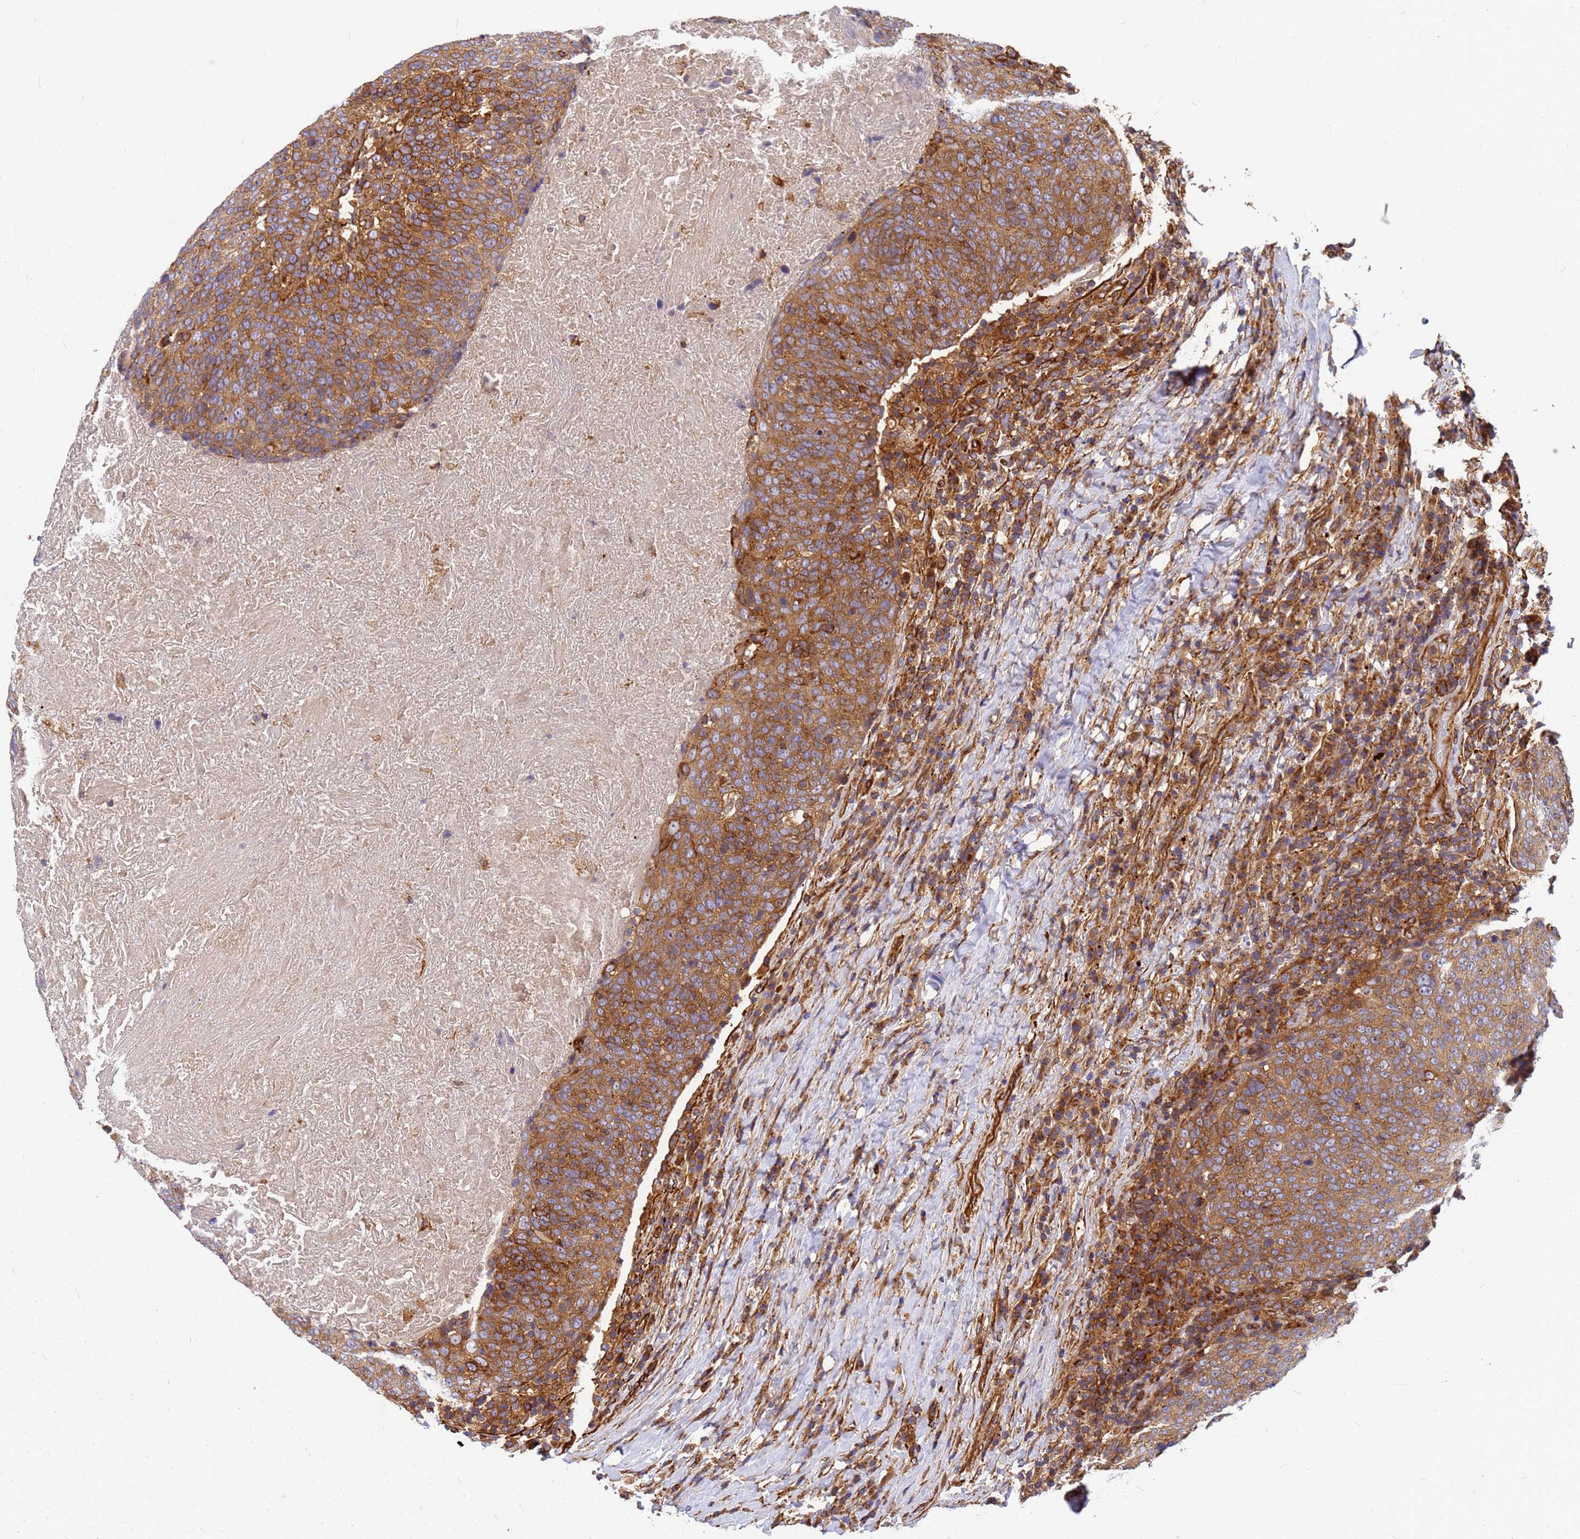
{"staining": {"intensity": "moderate", "quantity": ">75%", "location": "cytoplasmic/membranous"}, "tissue": "head and neck cancer", "cell_type": "Tumor cells", "image_type": "cancer", "snomed": [{"axis": "morphology", "description": "Squamous cell carcinoma, NOS"}, {"axis": "morphology", "description": "Squamous cell carcinoma, metastatic, NOS"}, {"axis": "topography", "description": "Lymph node"}, {"axis": "topography", "description": "Head-Neck"}], "caption": "The photomicrograph shows staining of head and neck squamous cell carcinoma, revealing moderate cytoplasmic/membranous protein positivity (brown color) within tumor cells. (DAB (3,3'-diaminobenzidine) IHC with brightfield microscopy, high magnification).", "gene": "C2CD5", "patient": {"sex": "male", "age": 62}}